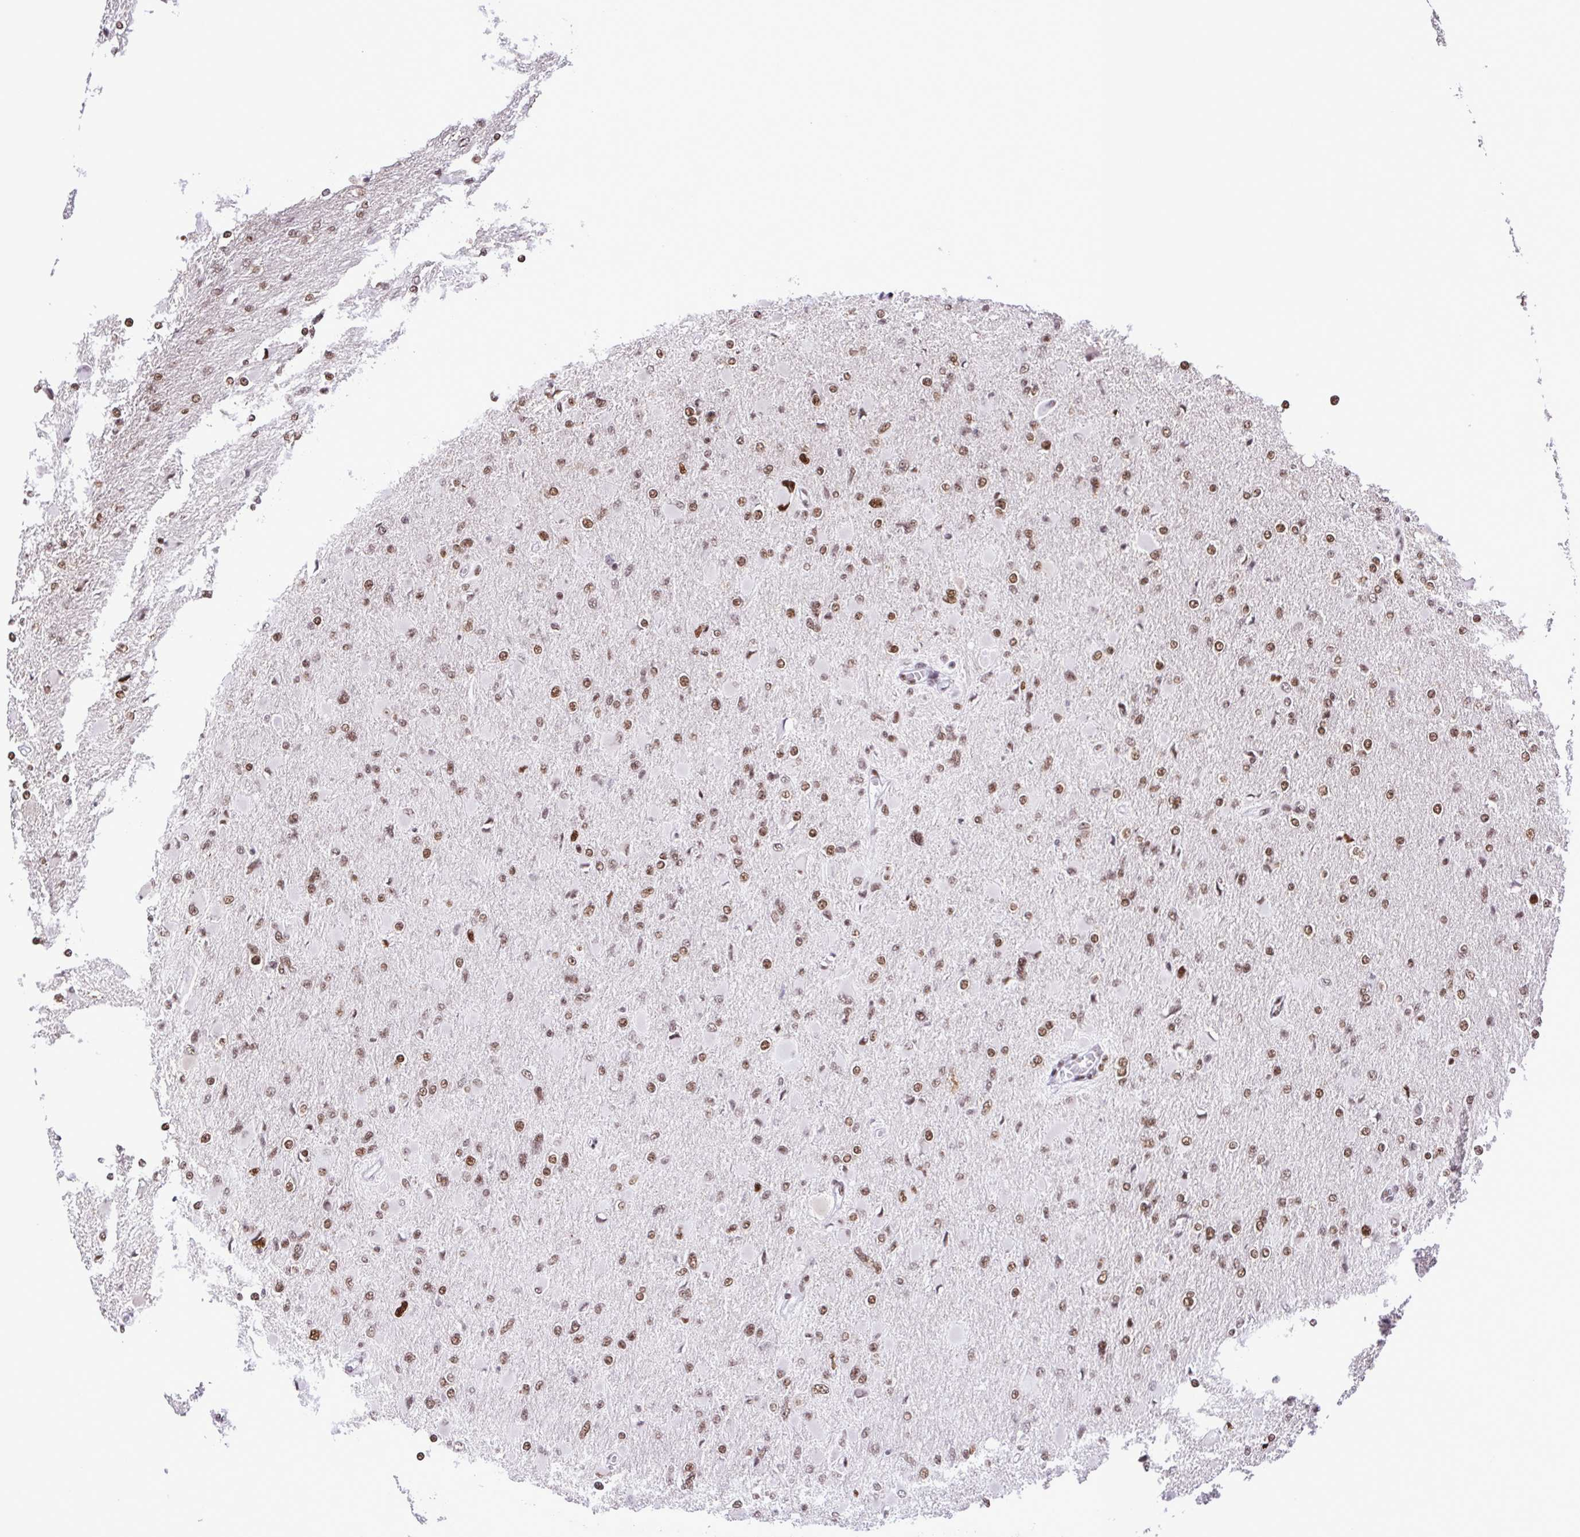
{"staining": {"intensity": "moderate", "quantity": ">75%", "location": "nuclear"}, "tissue": "glioma", "cell_type": "Tumor cells", "image_type": "cancer", "snomed": [{"axis": "morphology", "description": "Glioma, malignant, High grade"}, {"axis": "topography", "description": "Cerebral cortex"}], "caption": "Malignant glioma (high-grade) tissue shows moderate nuclear staining in approximately >75% of tumor cells", "gene": "TRIM28", "patient": {"sex": "female", "age": 36}}